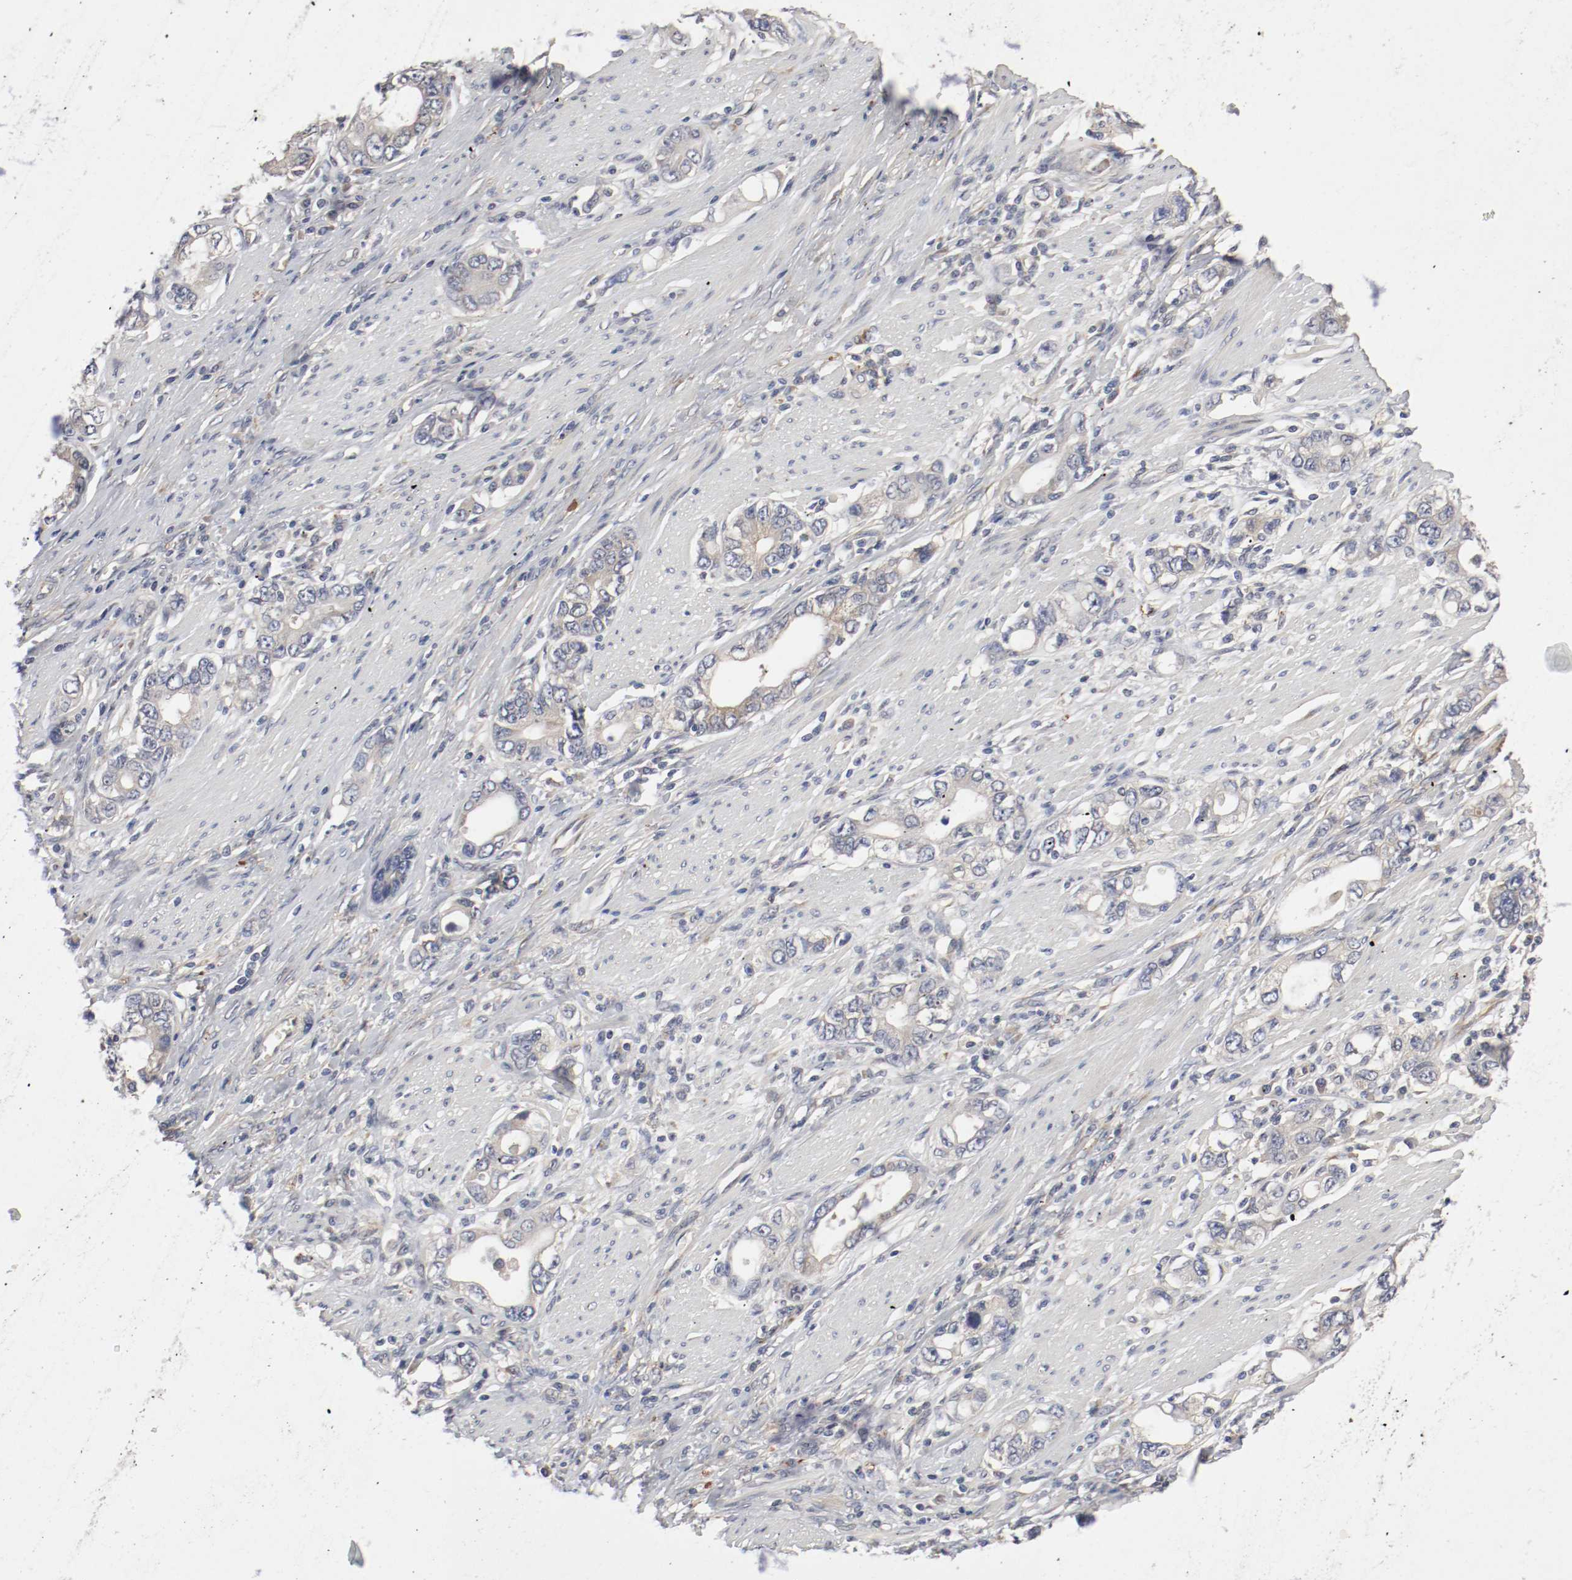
{"staining": {"intensity": "weak", "quantity": "25%-75%", "location": "cytoplasmic/membranous"}, "tissue": "stomach cancer", "cell_type": "Tumor cells", "image_type": "cancer", "snomed": [{"axis": "morphology", "description": "Adenocarcinoma, NOS"}, {"axis": "topography", "description": "Stomach, lower"}], "caption": "The histopathology image demonstrates a brown stain indicating the presence of a protein in the cytoplasmic/membranous of tumor cells in stomach cancer (adenocarcinoma). The staining is performed using DAB brown chromogen to label protein expression. The nuclei are counter-stained blue using hematoxylin.", "gene": "REN", "patient": {"sex": "female", "age": 93}}